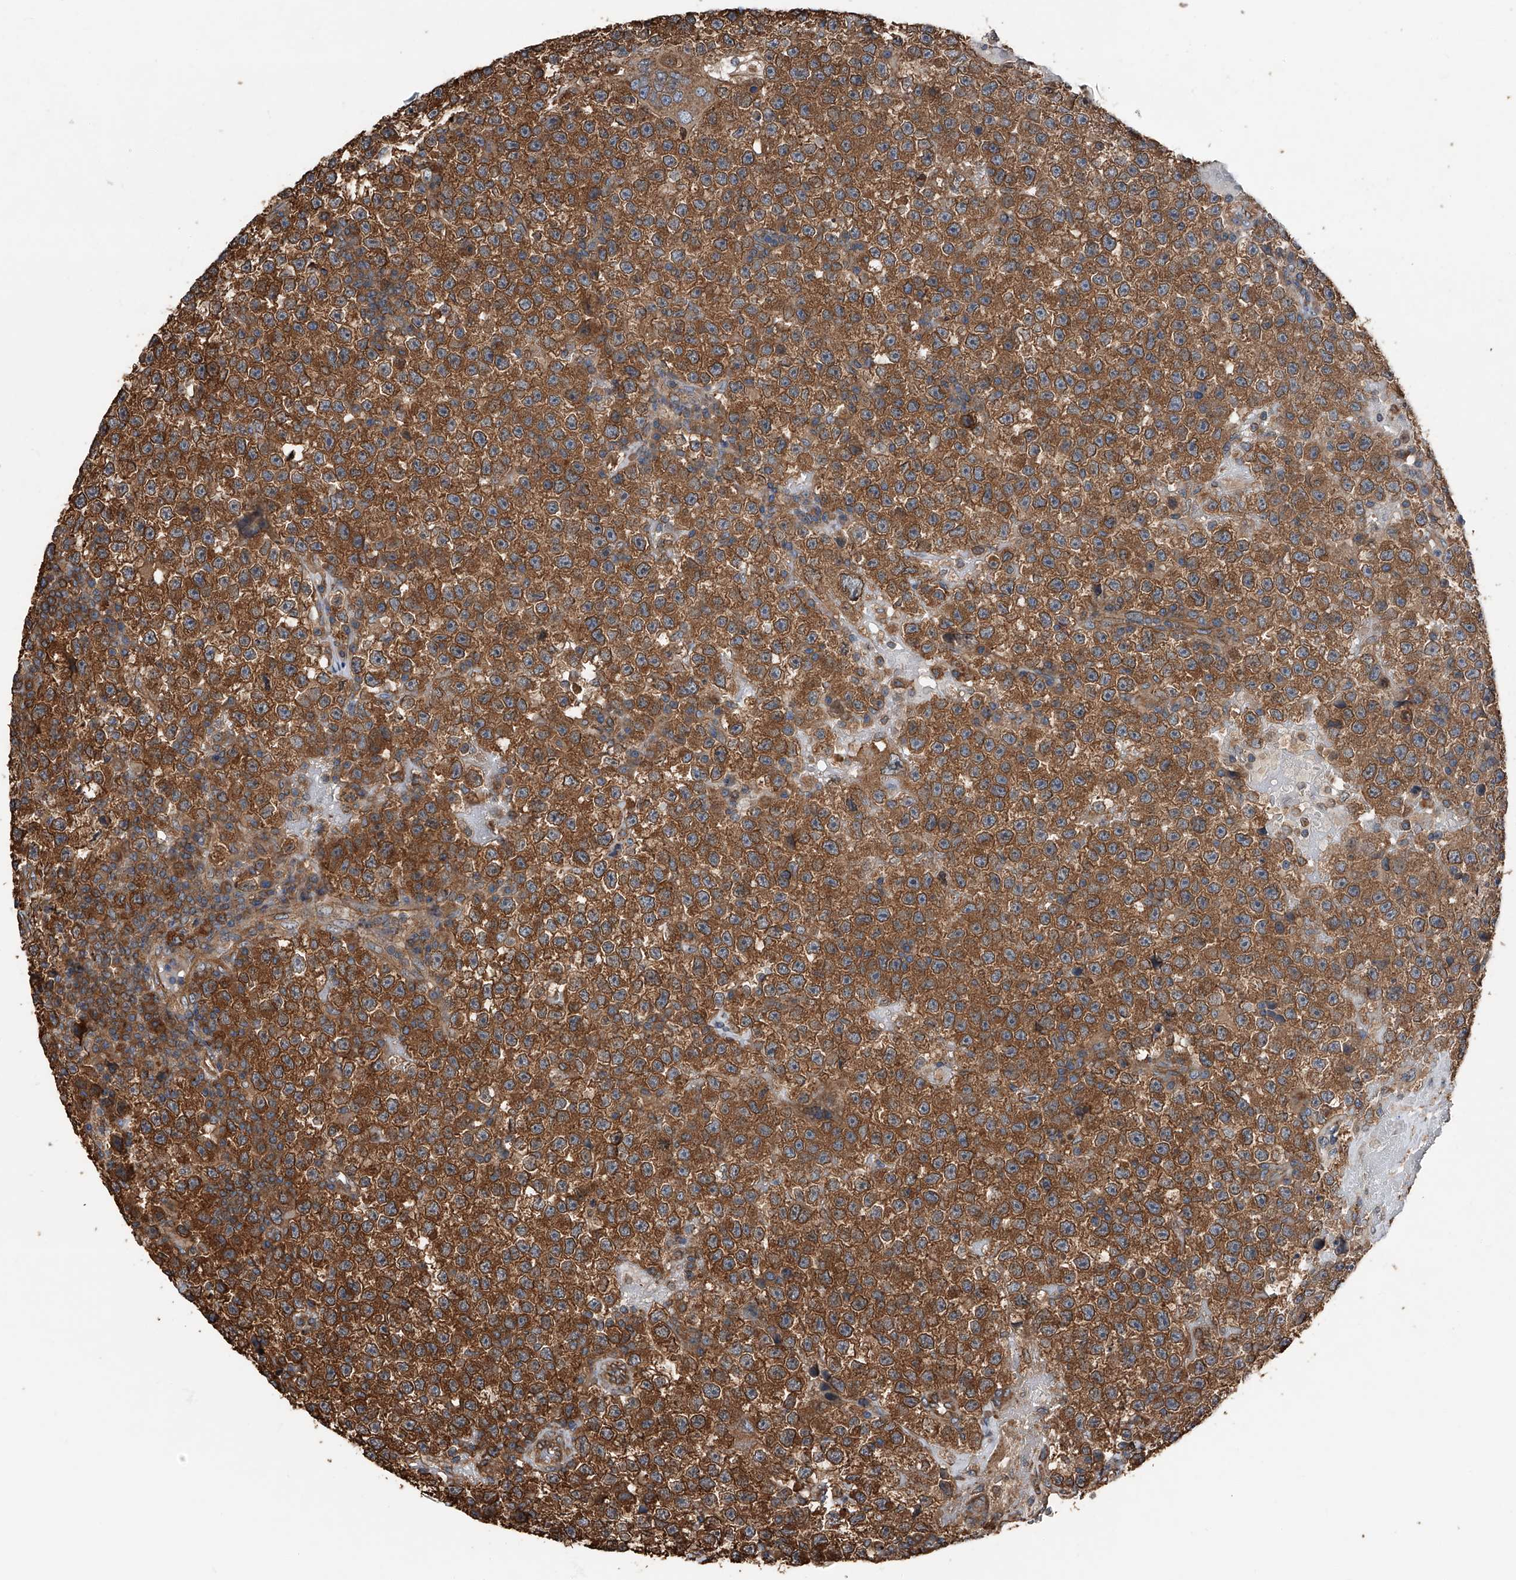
{"staining": {"intensity": "strong", "quantity": ">75%", "location": "cytoplasmic/membranous"}, "tissue": "testis cancer", "cell_type": "Tumor cells", "image_type": "cancer", "snomed": [{"axis": "morphology", "description": "Seminoma, NOS"}, {"axis": "topography", "description": "Testis"}], "caption": "An image showing strong cytoplasmic/membranous positivity in approximately >75% of tumor cells in testis cancer (seminoma), as visualized by brown immunohistochemical staining.", "gene": "KCNJ2", "patient": {"sex": "male", "age": 22}}